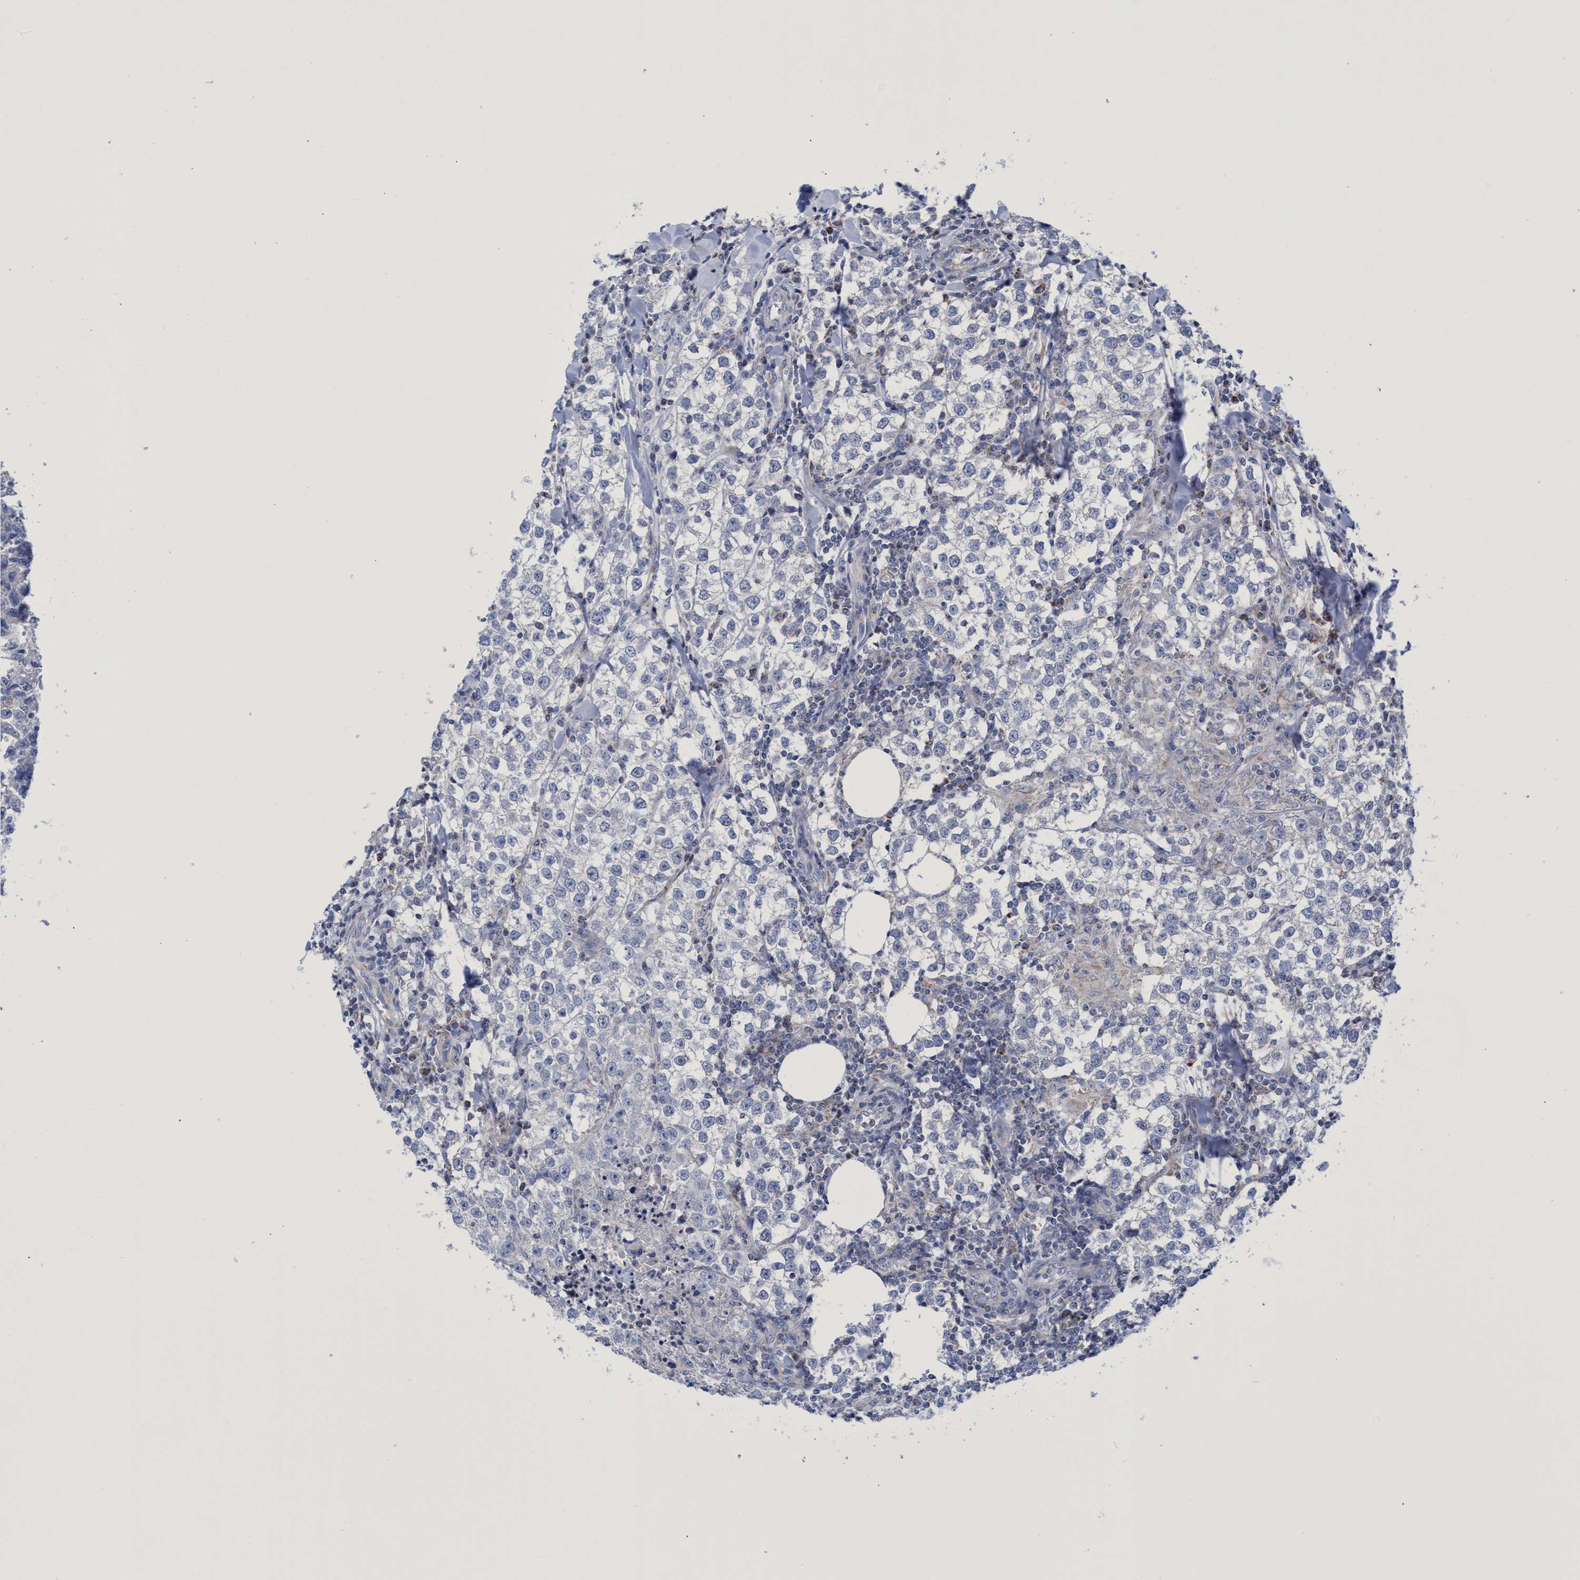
{"staining": {"intensity": "negative", "quantity": "none", "location": "none"}, "tissue": "testis cancer", "cell_type": "Tumor cells", "image_type": "cancer", "snomed": [{"axis": "morphology", "description": "Seminoma, NOS"}, {"axis": "morphology", "description": "Carcinoma, Embryonal, NOS"}, {"axis": "topography", "description": "Testis"}], "caption": "Protein analysis of testis cancer (embryonal carcinoma) shows no significant expression in tumor cells.", "gene": "ZNF750", "patient": {"sex": "male", "age": 36}}